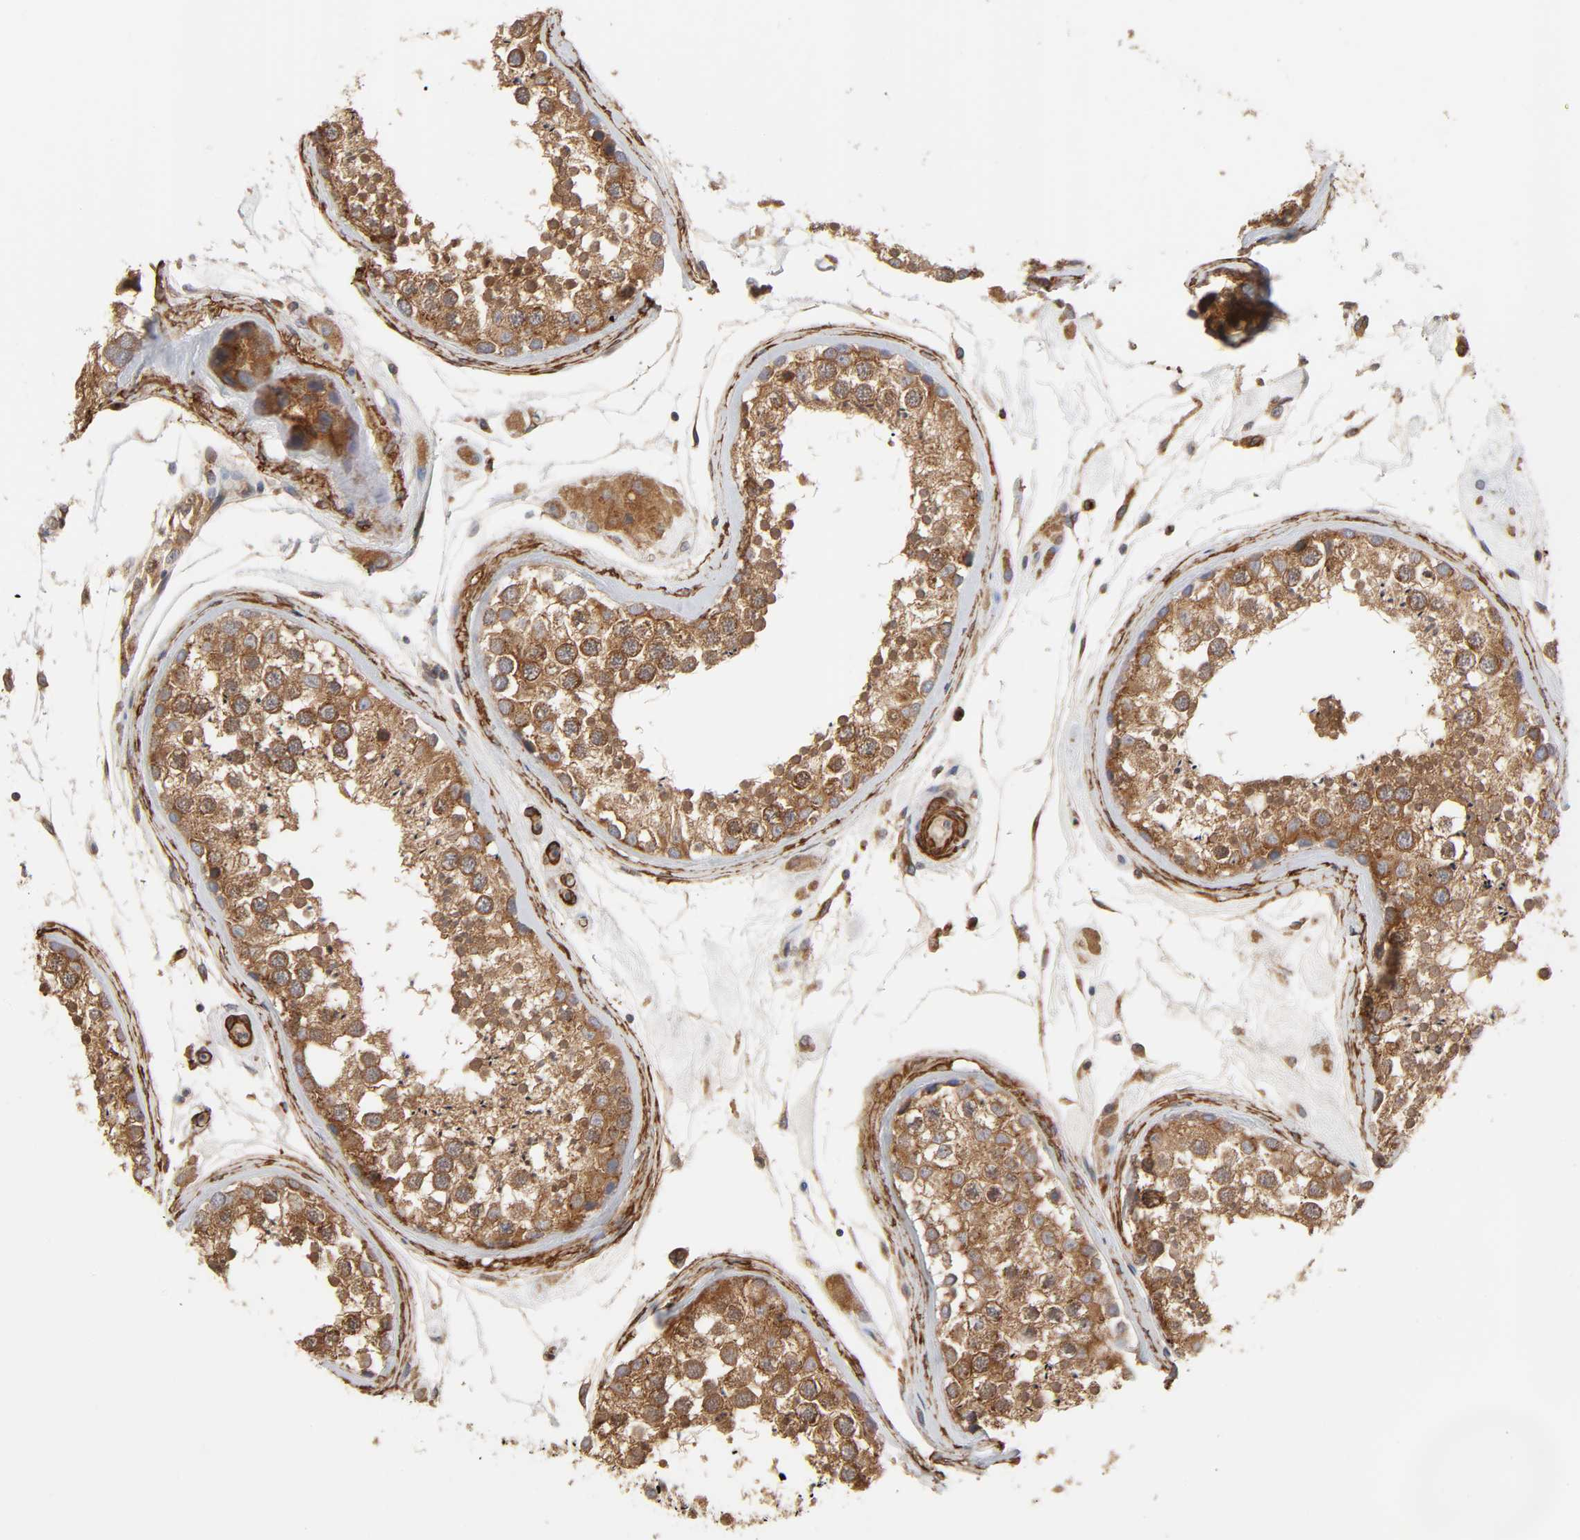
{"staining": {"intensity": "strong", "quantity": ">75%", "location": "cytoplasmic/membranous"}, "tissue": "testis", "cell_type": "Cells in seminiferous ducts", "image_type": "normal", "snomed": [{"axis": "morphology", "description": "Normal tissue, NOS"}, {"axis": "topography", "description": "Testis"}], "caption": "Cells in seminiferous ducts display strong cytoplasmic/membranous staining in approximately >75% of cells in unremarkable testis.", "gene": "GNPTG", "patient": {"sex": "male", "age": 46}}